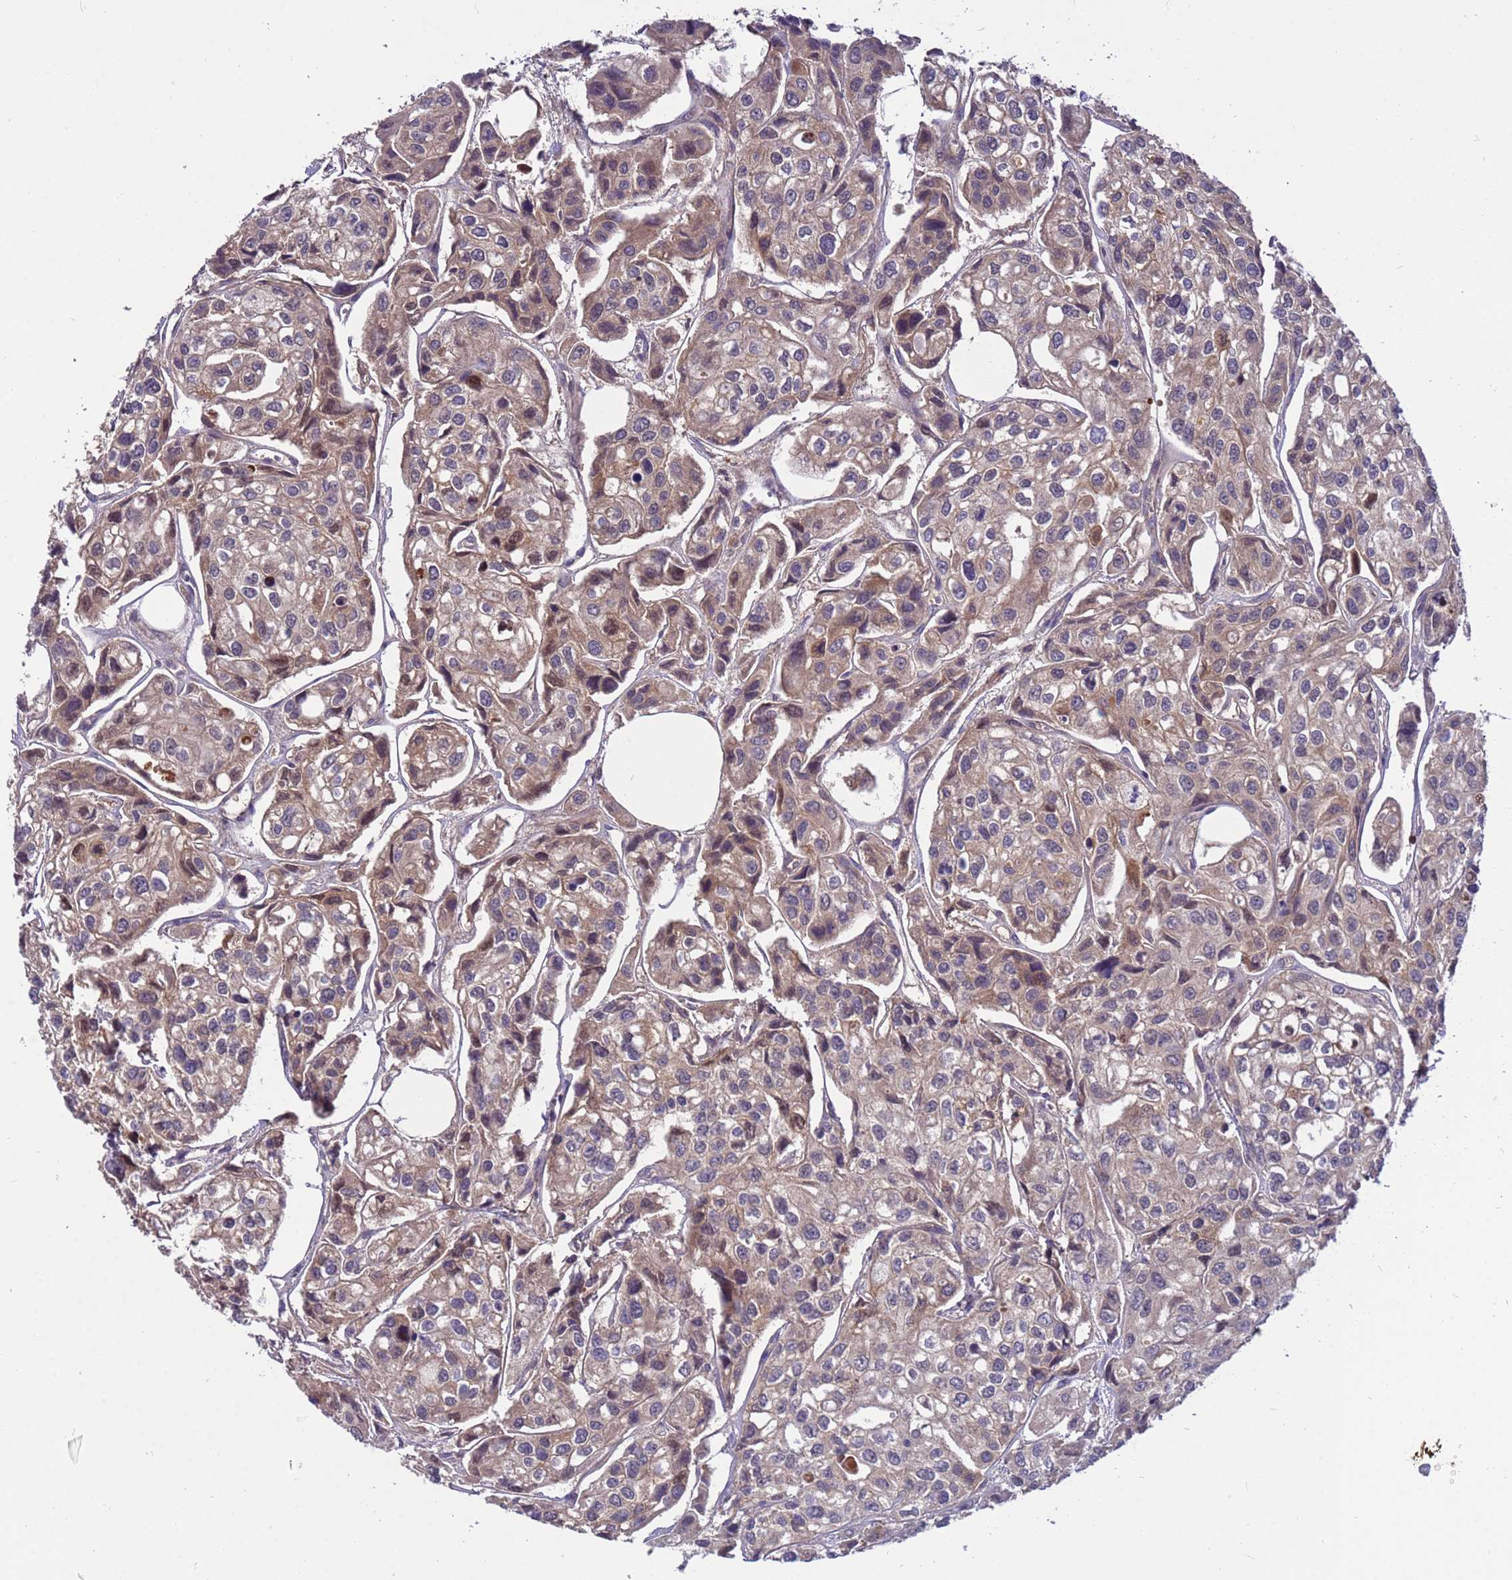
{"staining": {"intensity": "weak", "quantity": "25%-75%", "location": "cytoplasmic/membranous"}, "tissue": "urothelial cancer", "cell_type": "Tumor cells", "image_type": "cancer", "snomed": [{"axis": "morphology", "description": "Urothelial carcinoma, High grade"}, {"axis": "topography", "description": "Urinary bladder"}], "caption": "Immunohistochemistry of urothelial cancer exhibits low levels of weak cytoplasmic/membranous staining in approximately 25%-75% of tumor cells. (DAB (3,3'-diaminobenzidine) IHC, brown staining for protein, blue staining for nuclei).", "gene": "PPP2CB", "patient": {"sex": "male", "age": 67}}